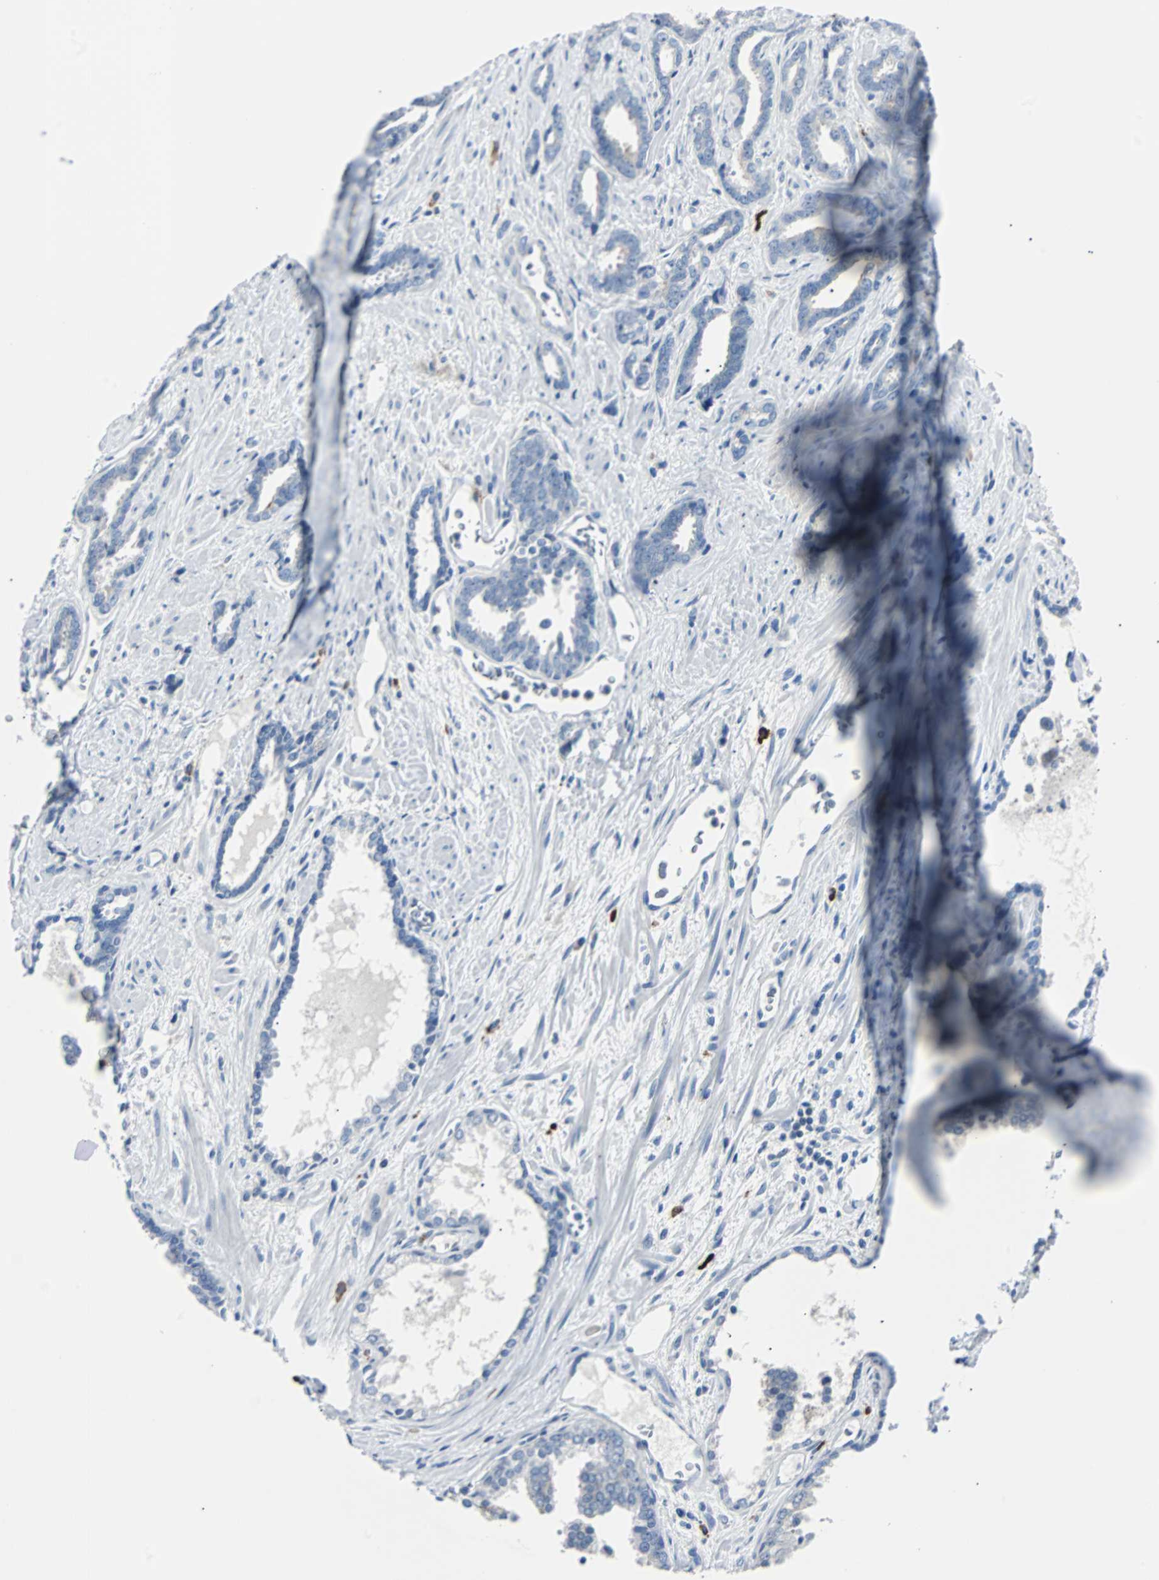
{"staining": {"intensity": "negative", "quantity": "none", "location": "none"}, "tissue": "prostate cancer", "cell_type": "Tumor cells", "image_type": "cancer", "snomed": [{"axis": "morphology", "description": "Adenocarcinoma, High grade"}, {"axis": "topography", "description": "Prostate"}], "caption": "This micrograph is of prostate cancer stained with IHC to label a protein in brown with the nuclei are counter-stained blue. There is no positivity in tumor cells.", "gene": "RASA1", "patient": {"sex": "male", "age": 67}}